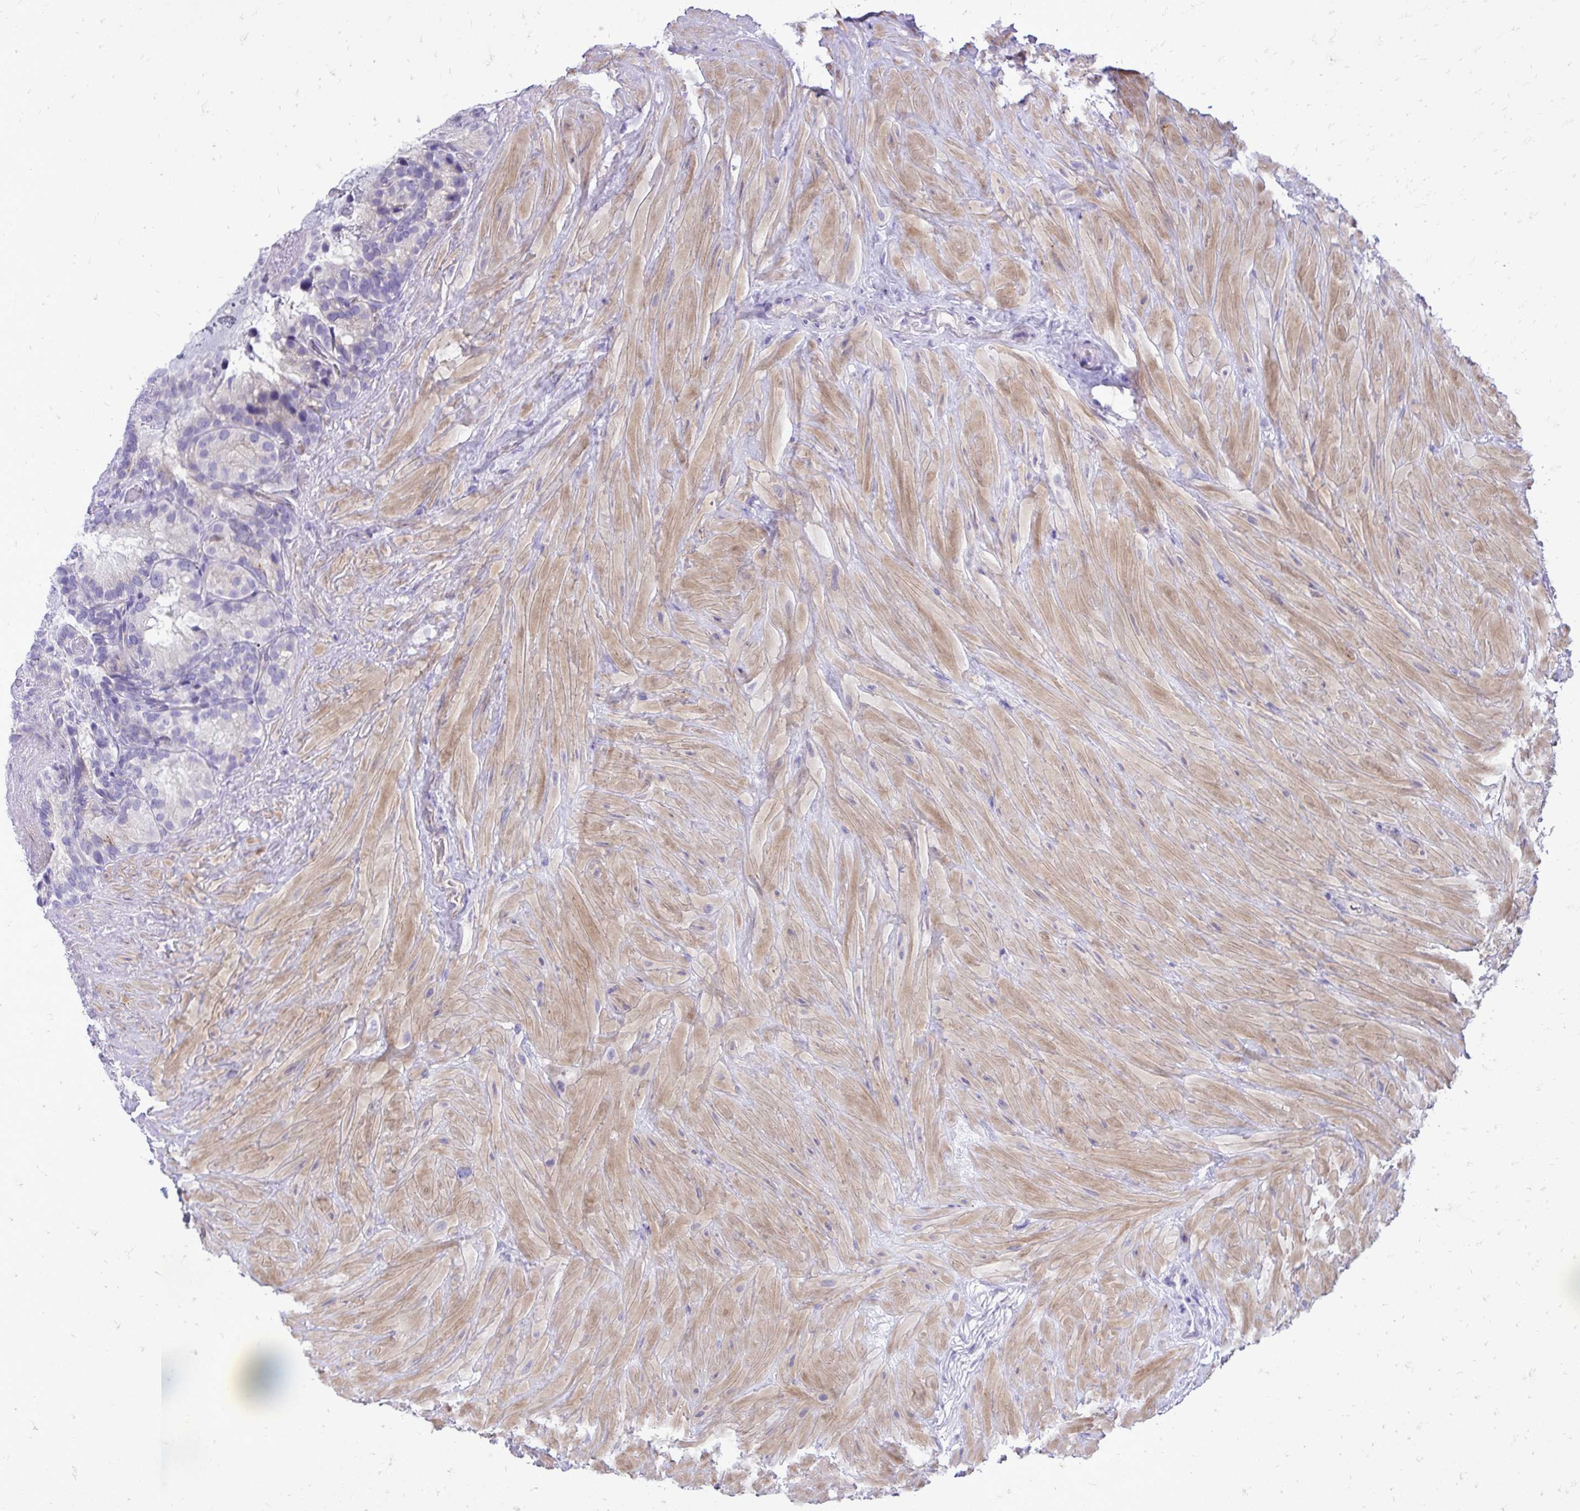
{"staining": {"intensity": "negative", "quantity": "none", "location": "none"}, "tissue": "seminal vesicle", "cell_type": "Glandular cells", "image_type": "normal", "snomed": [{"axis": "morphology", "description": "Normal tissue, NOS"}, {"axis": "topography", "description": "Seminal veicle"}], "caption": "High magnification brightfield microscopy of normal seminal vesicle stained with DAB (3,3'-diaminobenzidine) (brown) and counterstained with hematoxylin (blue): glandular cells show no significant positivity. (Stains: DAB immunohistochemistry (IHC) with hematoxylin counter stain, Microscopy: brightfield microscopy at high magnification).", "gene": "PELI3", "patient": {"sex": "male", "age": 60}}